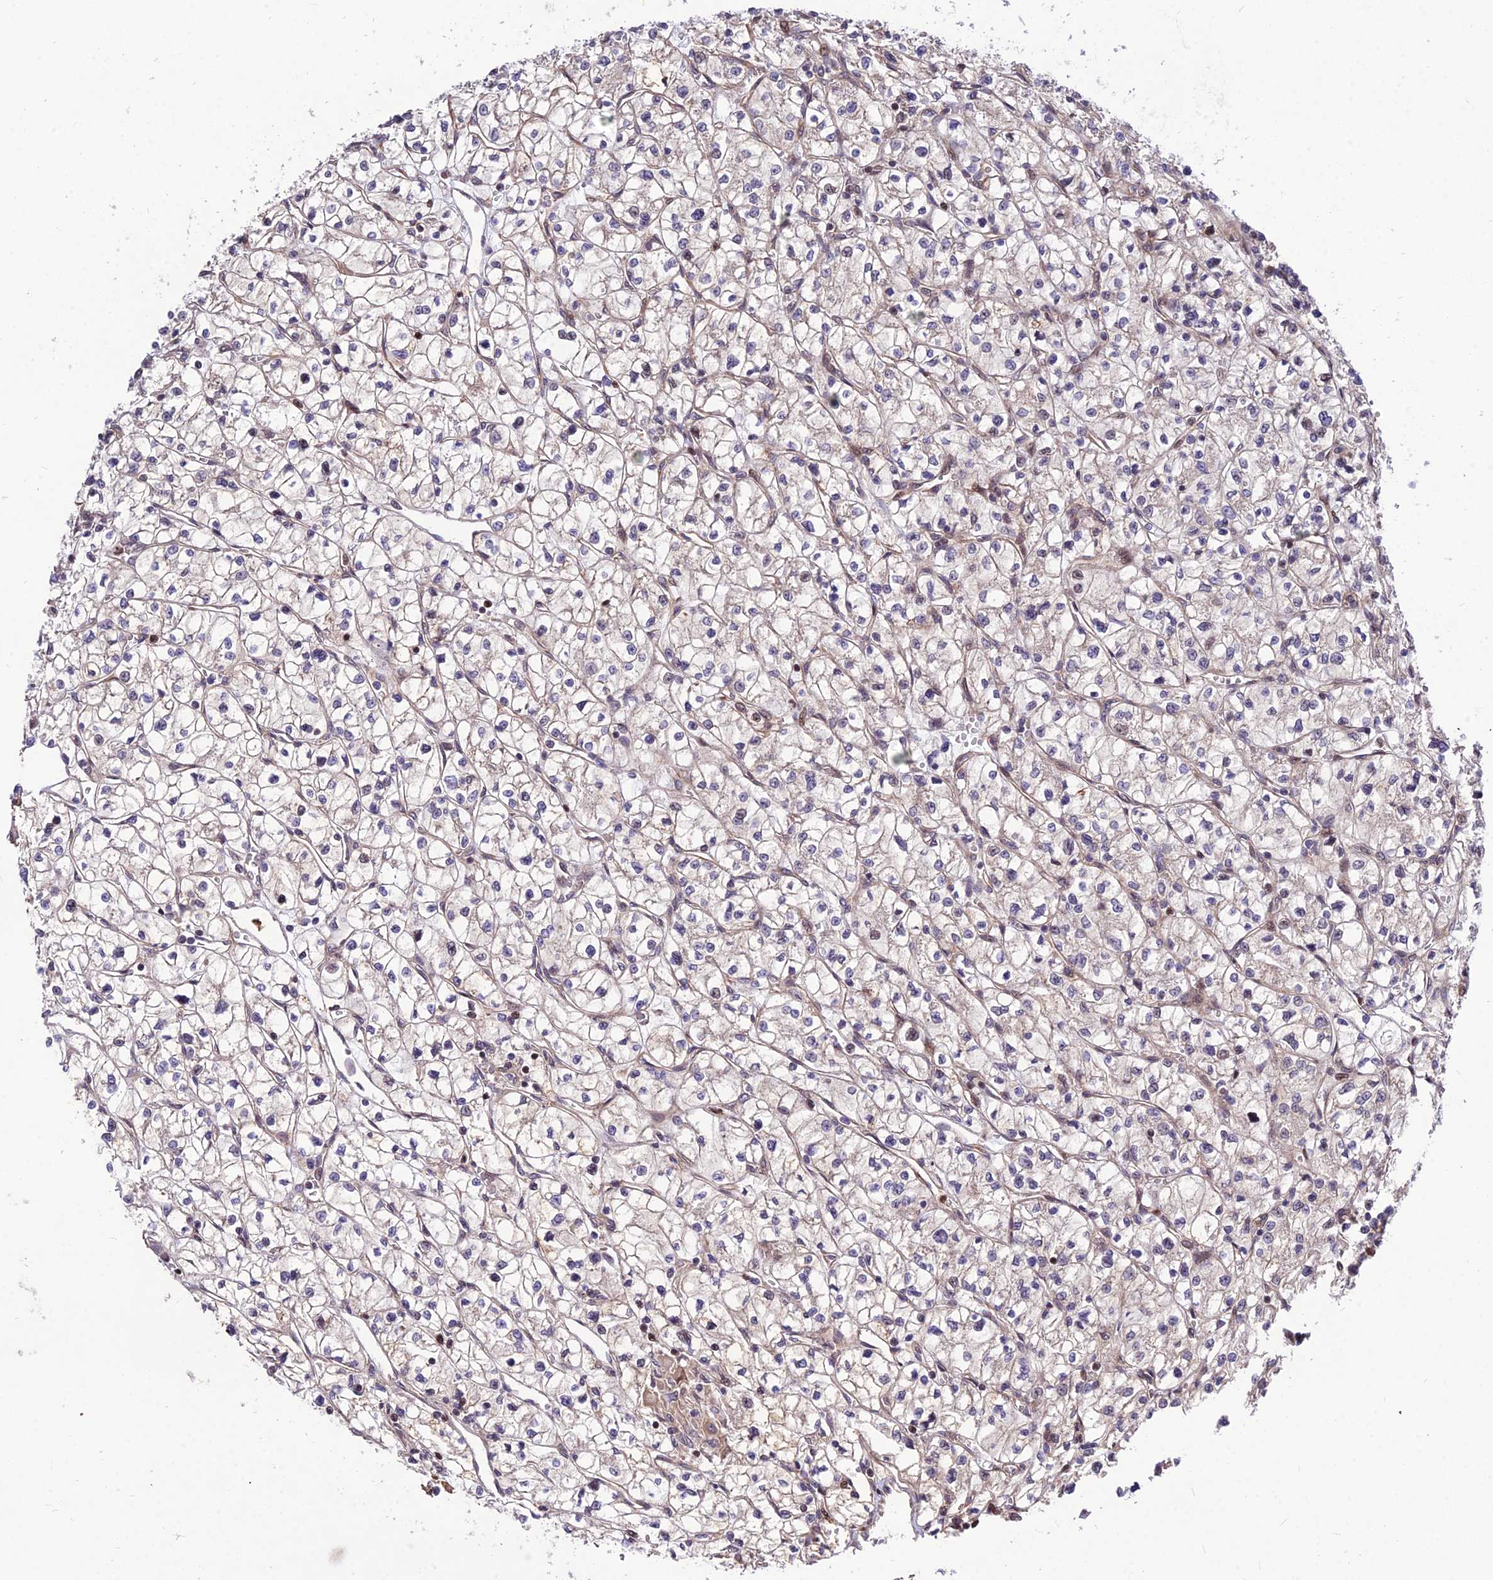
{"staining": {"intensity": "weak", "quantity": "<25%", "location": "cytoplasmic/membranous"}, "tissue": "renal cancer", "cell_type": "Tumor cells", "image_type": "cancer", "snomed": [{"axis": "morphology", "description": "Adenocarcinoma, NOS"}, {"axis": "topography", "description": "Kidney"}], "caption": "Immunohistochemistry (IHC) image of human renal adenocarcinoma stained for a protein (brown), which reveals no positivity in tumor cells. (DAB immunohistochemistry (IHC), high magnification).", "gene": "SMG6", "patient": {"sex": "female", "age": 64}}